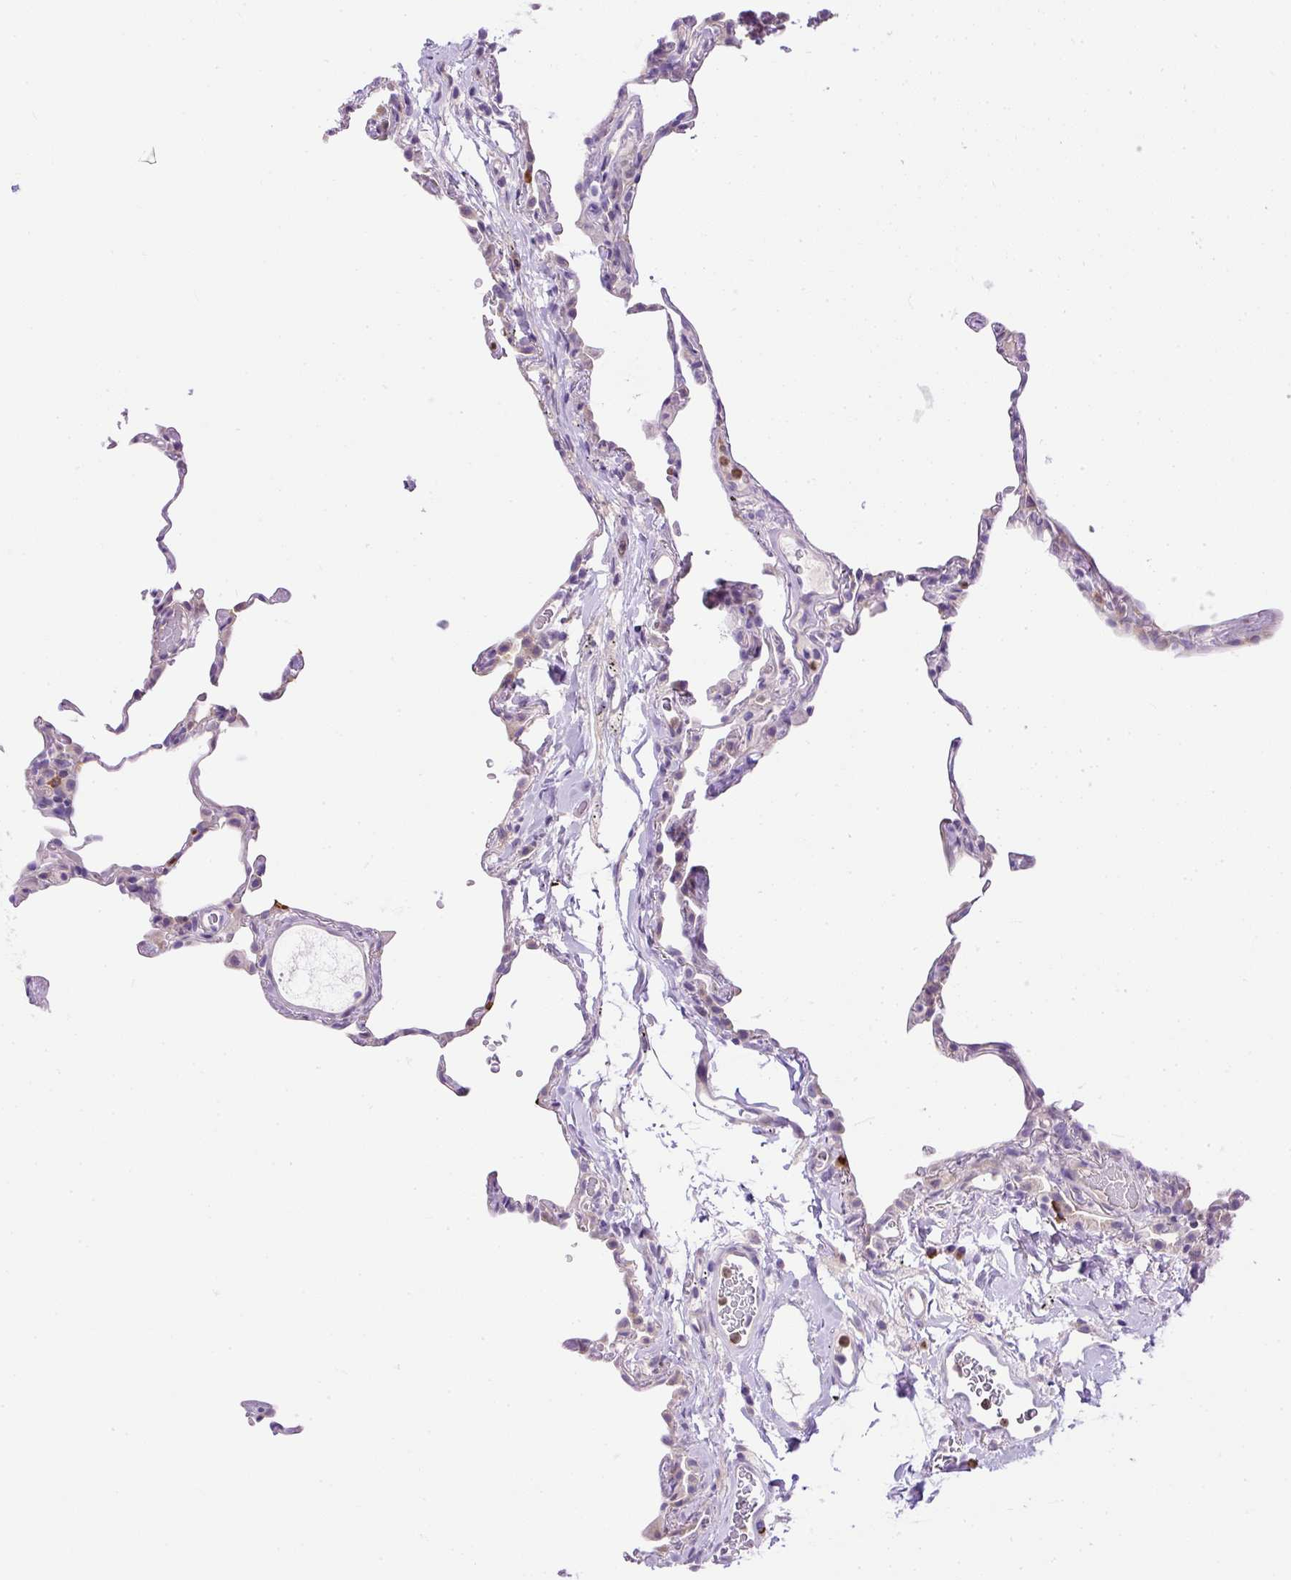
{"staining": {"intensity": "negative", "quantity": "none", "location": "none"}, "tissue": "lung", "cell_type": "Alveolar cells", "image_type": "normal", "snomed": [{"axis": "morphology", "description": "Normal tissue, NOS"}, {"axis": "topography", "description": "Lung"}], "caption": "Immunohistochemical staining of normal lung exhibits no significant positivity in alveolar cells.", "gene": "CFAP47", "patient": {"sex": "female", "age": 57}}